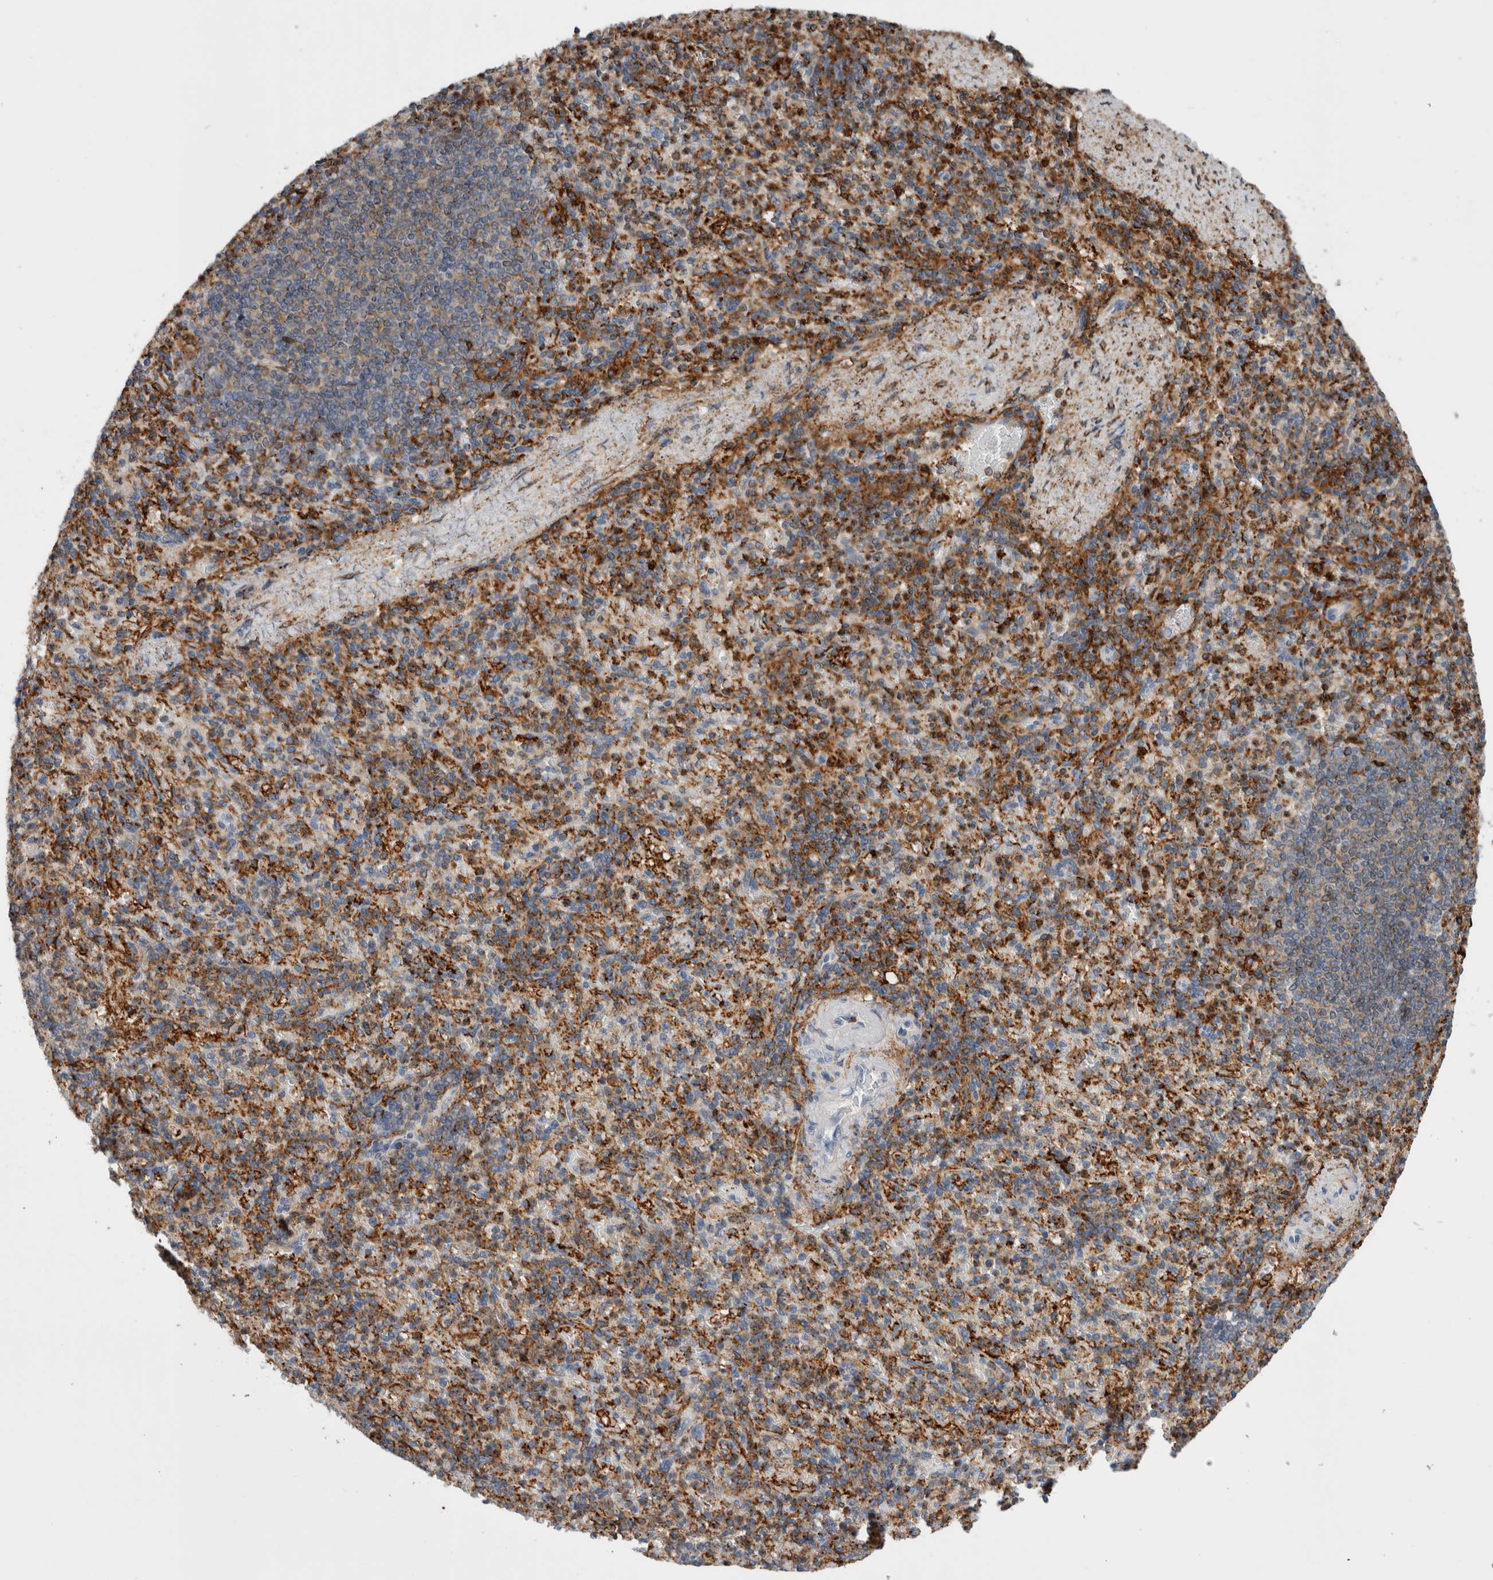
{"staining": {"intensity": "moderate", "quantity": "25%-75%", "location": "cytoplasmic/membranous"}, "tissue": "spleen", "cell_type": "Cells in red pulp", "image_type": "normal", "snomed": [{"axis": "morphology", "description": "Normal tissue, NOS"}, {"axis": "topography", "description": "Spleen"}], "caption": "Immunohistochemistry (IHC) of normal spleen reveals medium levels of moderate cytoplasmic/membranous expression in about 25%-75% of cells in red pulp.", "gene": "CCDC88B", "patient": {"sex": "female", "age": 74}}